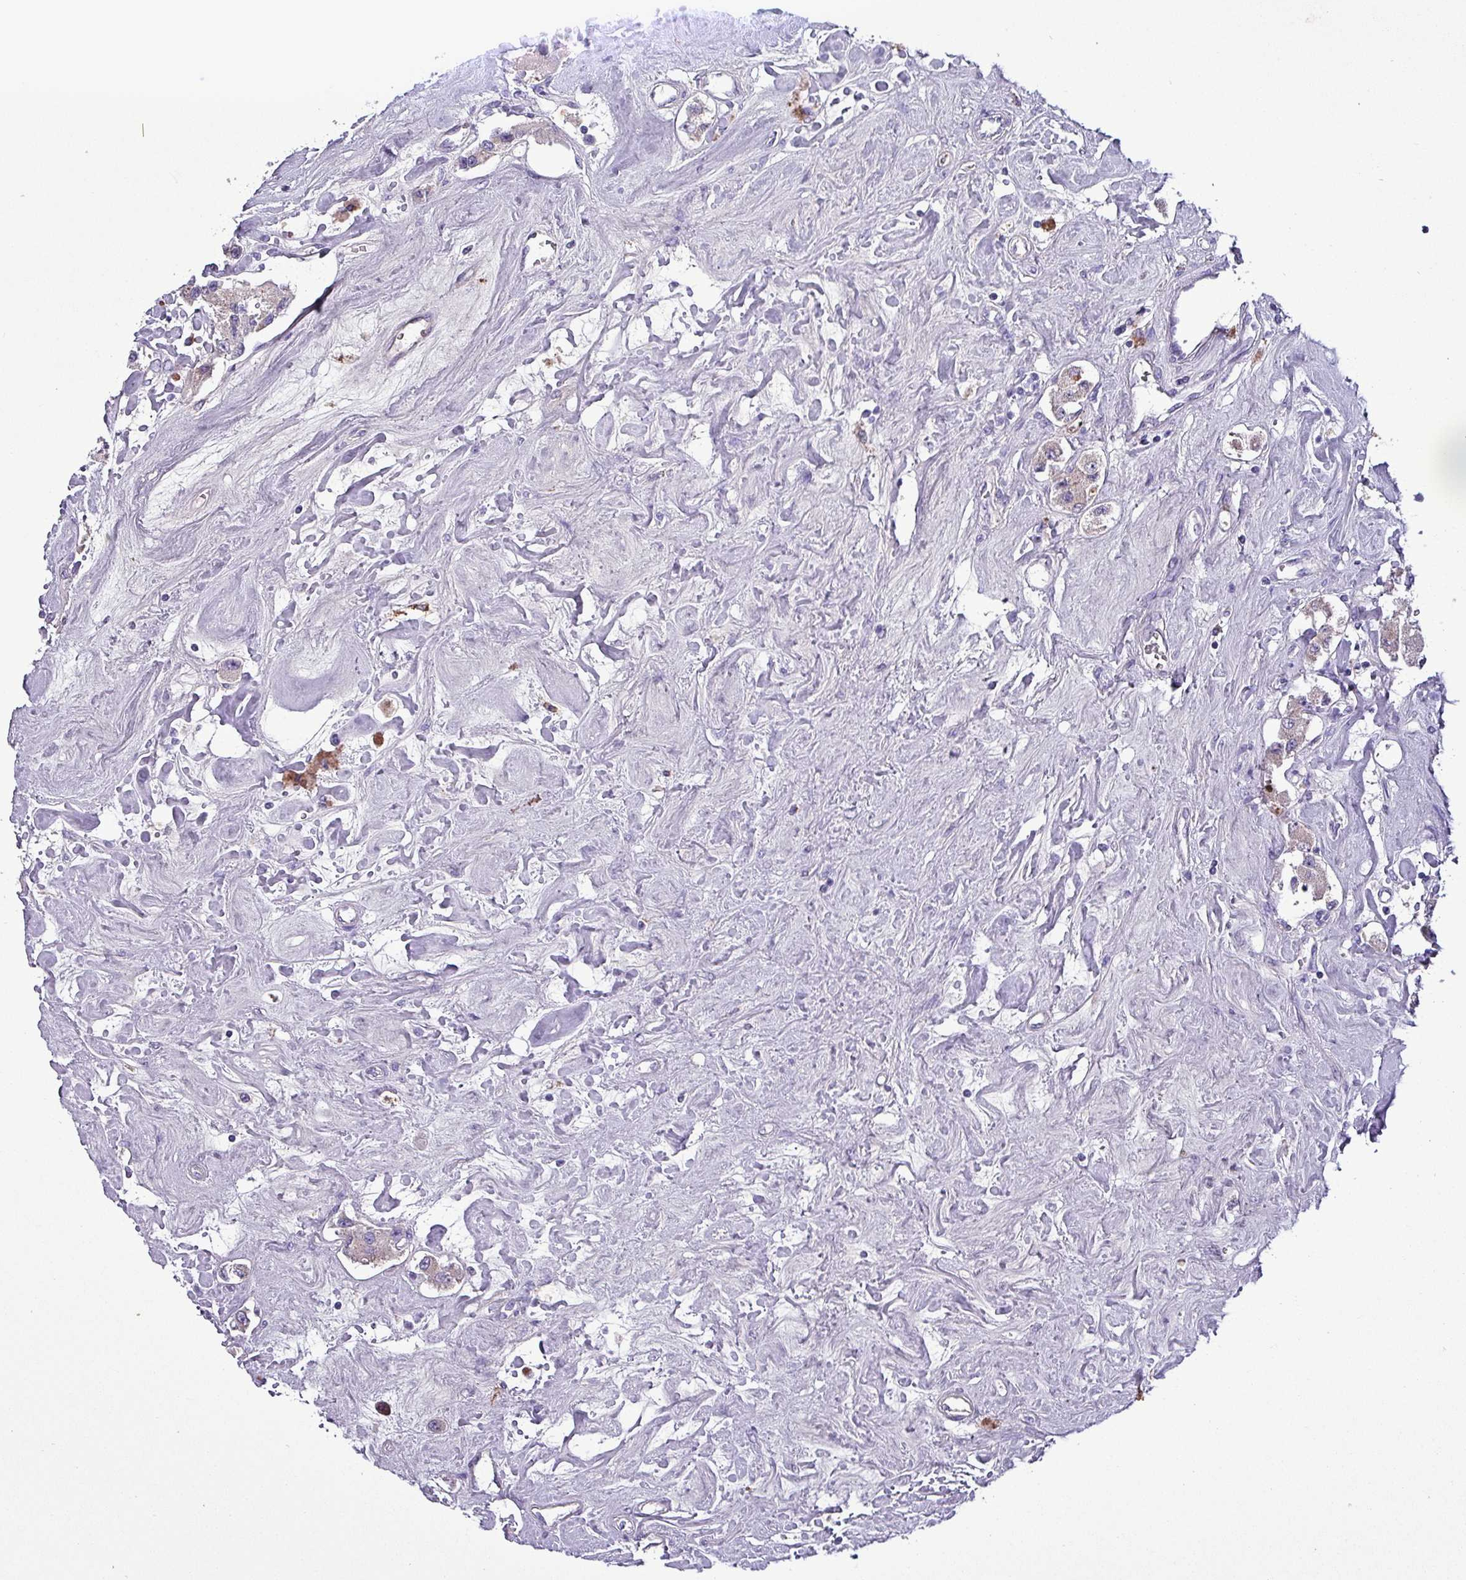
{"staining": {"intensity": "negative", "quantity": "none", "location": "none"}, "tissue": "carcinoid", "cell_type": "Tumor cells", "image_type": "cancer", "snomed": [{"axis": "morphology", "description": "Carcinoid, malignant, NOS"}, {"axis": "topography", "description": "Pancreas"}], "caption": "DAB (3,3'-diaminobenzidine) immunohistochemical staining of carcinoid exhibits no significant expression in tumor cells. (DAB (3,3'-diaminobenzidine) immunohistochemistry (IHC) visualized using brightfield microscopy, high magnification).", "gene": "HP", "patient": {"sex": "male", "age": 41}}